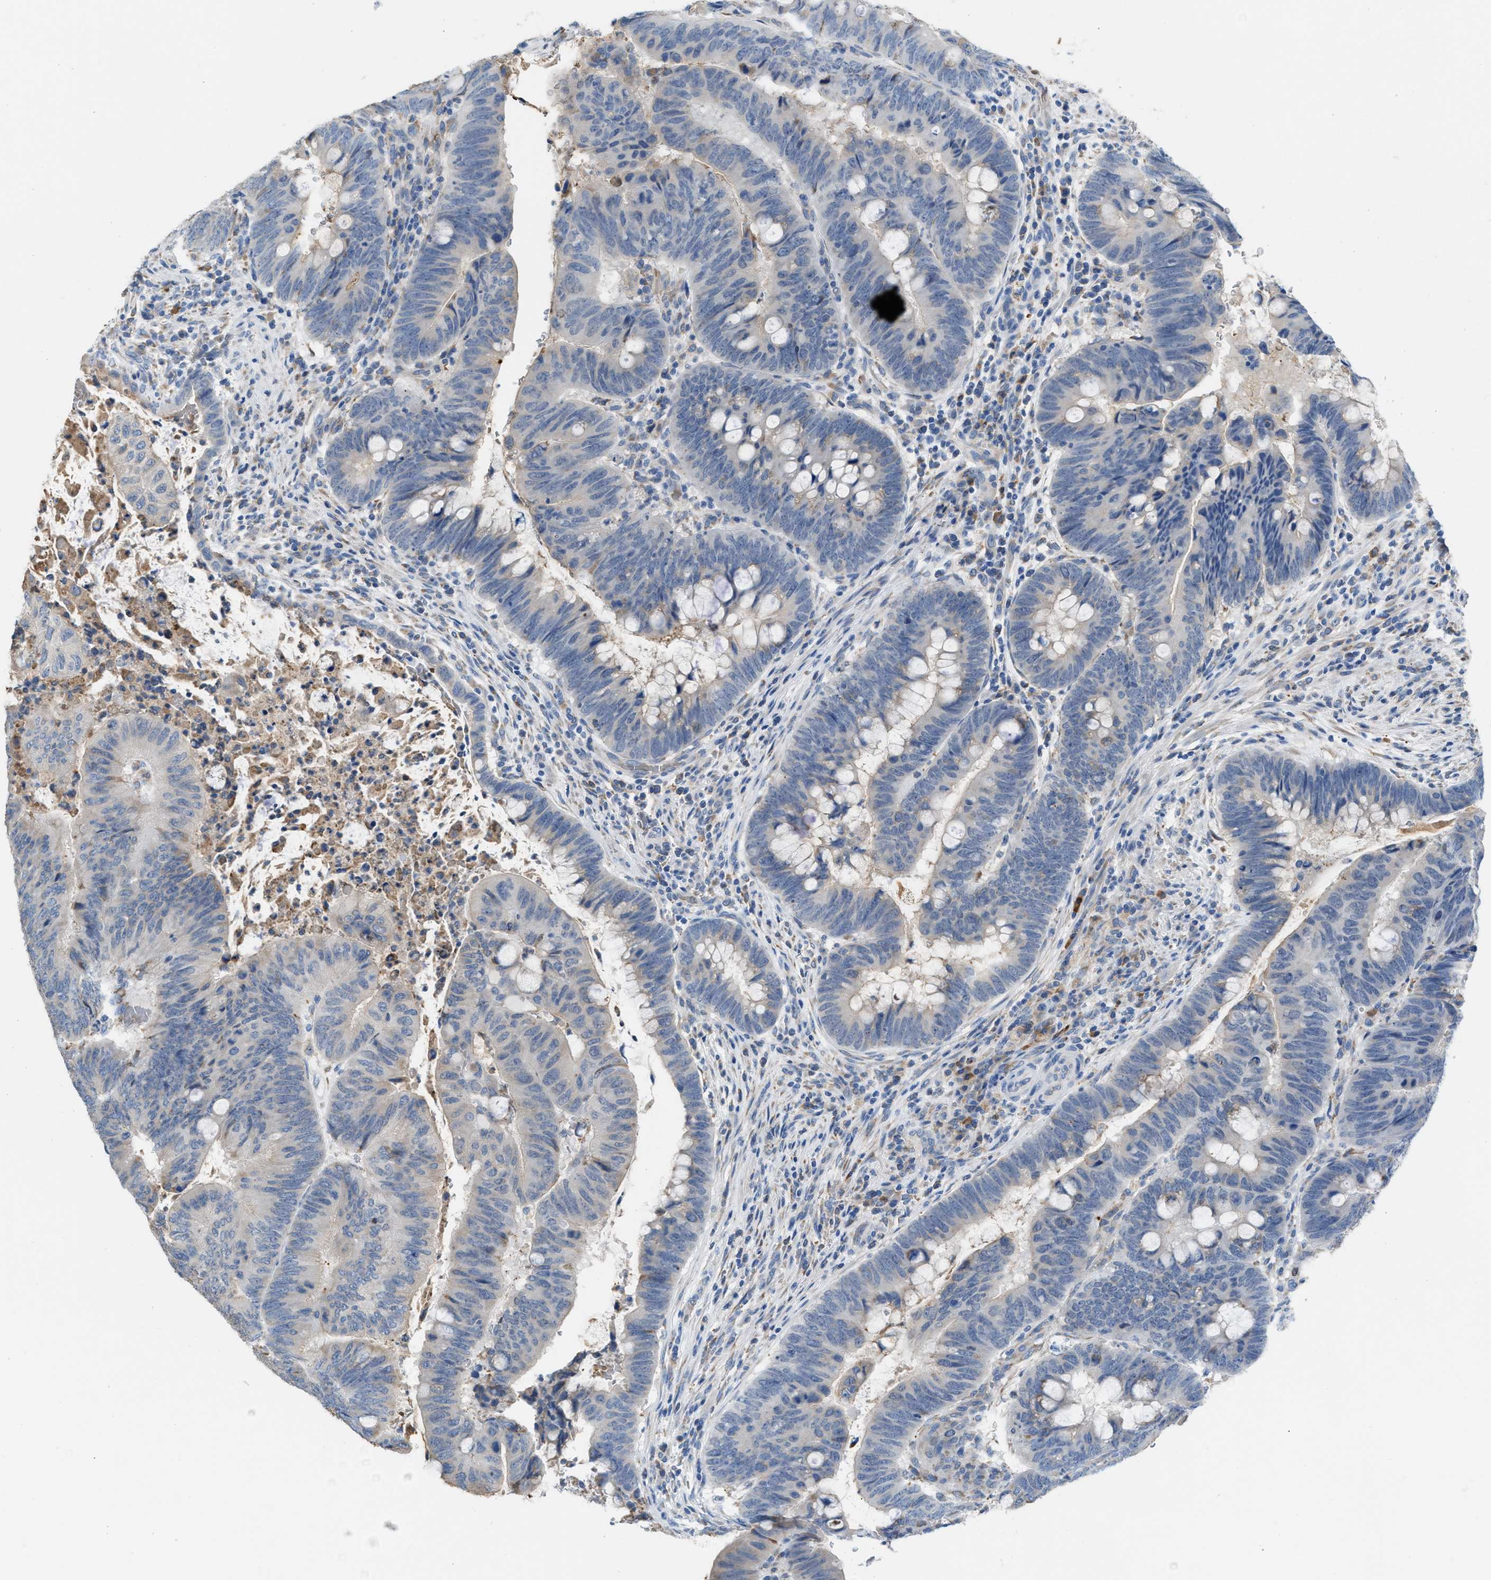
{"staining": {"intensity": "negative", "quantity": "none", "location": "none"}, "tissue": "colorectal cancer", "cell_type": "Tumor cells", "image_type": "cancer", "snomed": [{"axis": "morphology", "description": "Normal tissue, NOS"}, {"axis": "morphology", "description": "Adenocarcinoma, NOS"}, {"axis": "topography", "description": "Rectum"}, {"axis": "topography", "description": "Peripheral nerve tissue"}], "caption": "Human adenocarcinoma (colorectal) stained for a protein using IHC shows no positivity in tumor cells.", "gene": "CA3", "patient": {"sex": "male", "age": 92}}